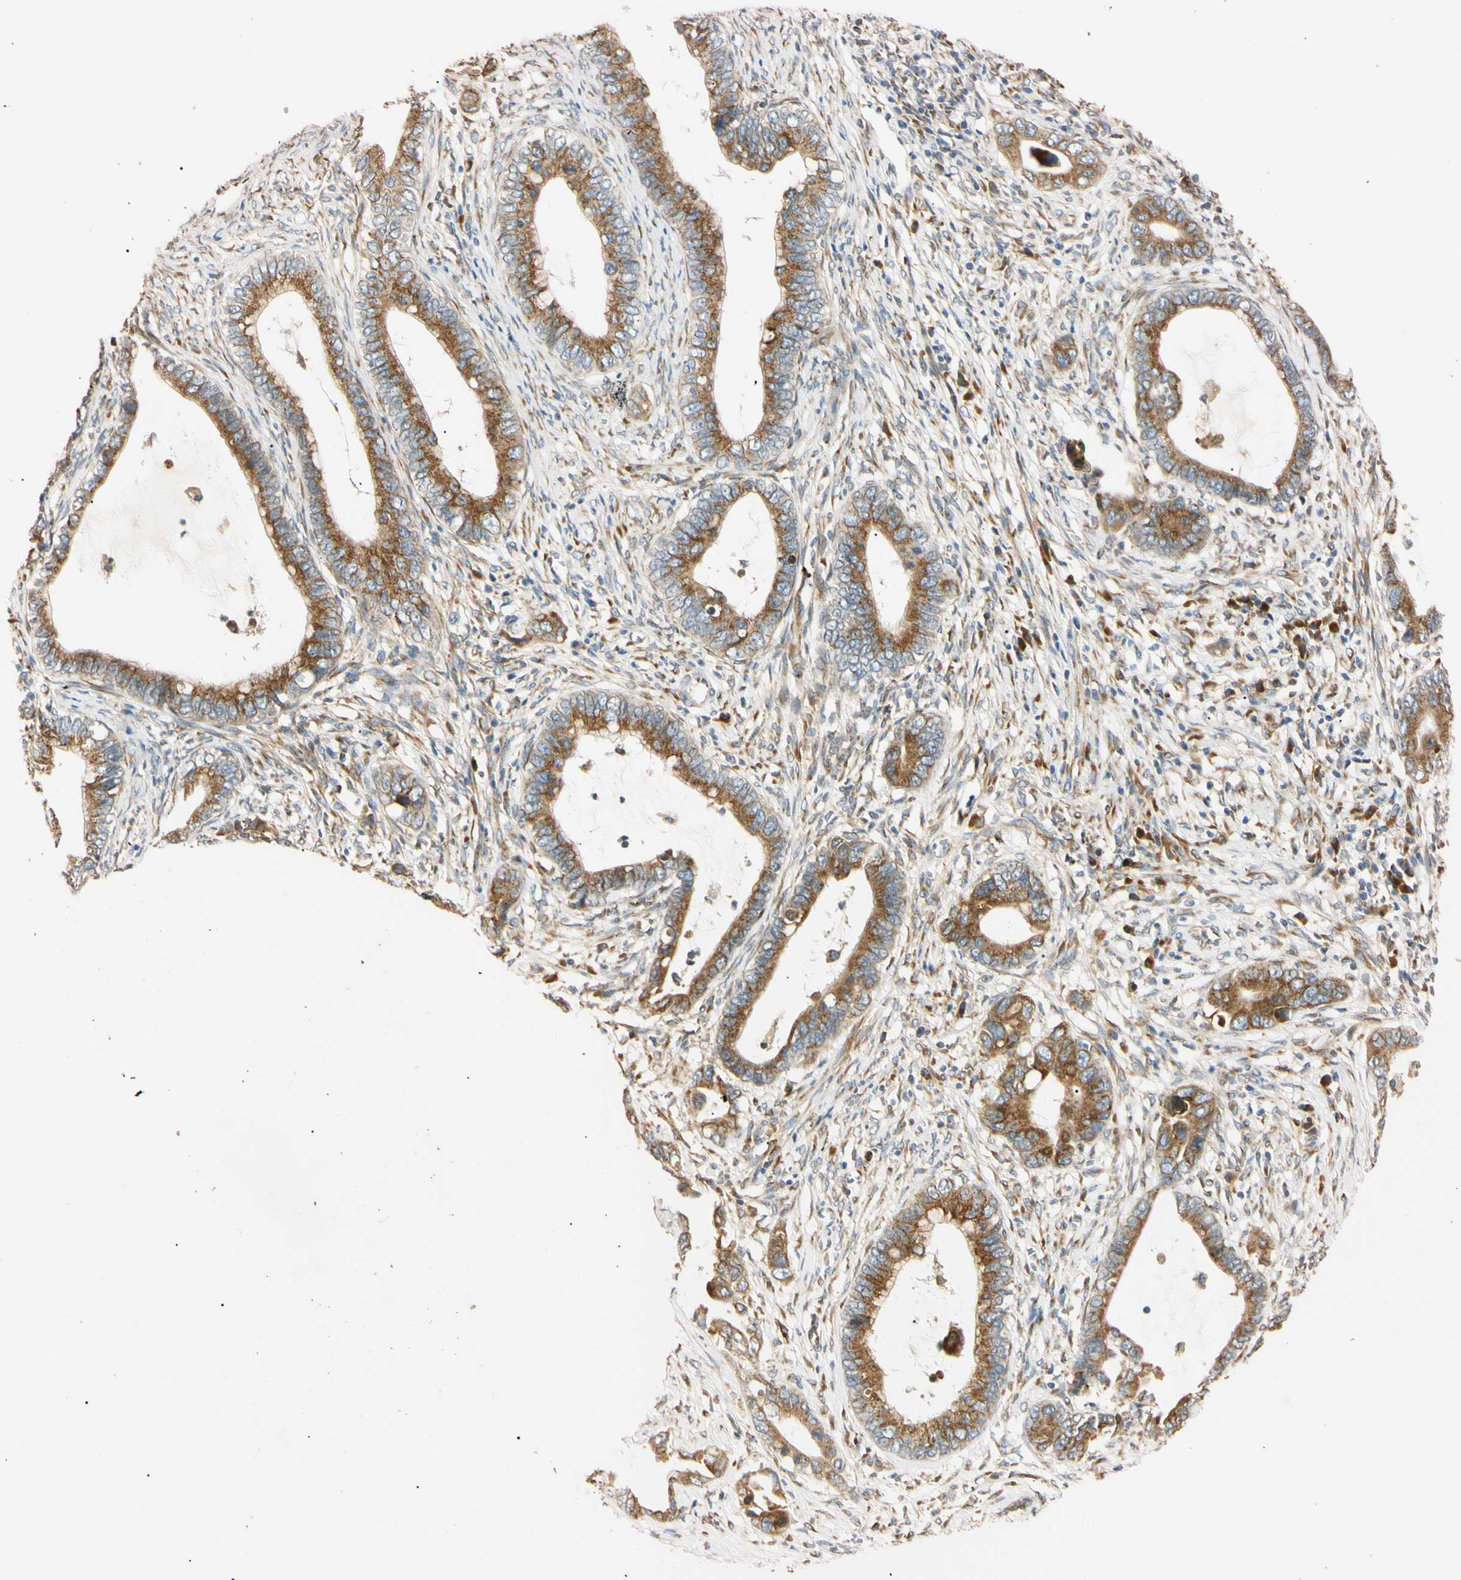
{"staining": {"intensity": "strong", "quantity": ">75%", "location": "cytoplasmic/membranous"}, "tissue": "cervical cancer", "cell_type": "Tumor cells", "image_type": "cancer", "snomed": [{"axis": "morphology", "description": "Adenocarcinoma, NOS"}, {"axis": "topography", "description": "Cervix"}], "caption": "Immunohistochemistry (IHC) image of neoplastic tissue: cervical cancer stained using immunohistochemistry (IHC) reveals high levels of strong protein expression localized specifically in the cytoplasmic/membranous of tumor cells, appearing as a cytoplasmic/membranous brown color.", "gene": "IER3IP1", "patient": {"sex": "female", "age": 44}}